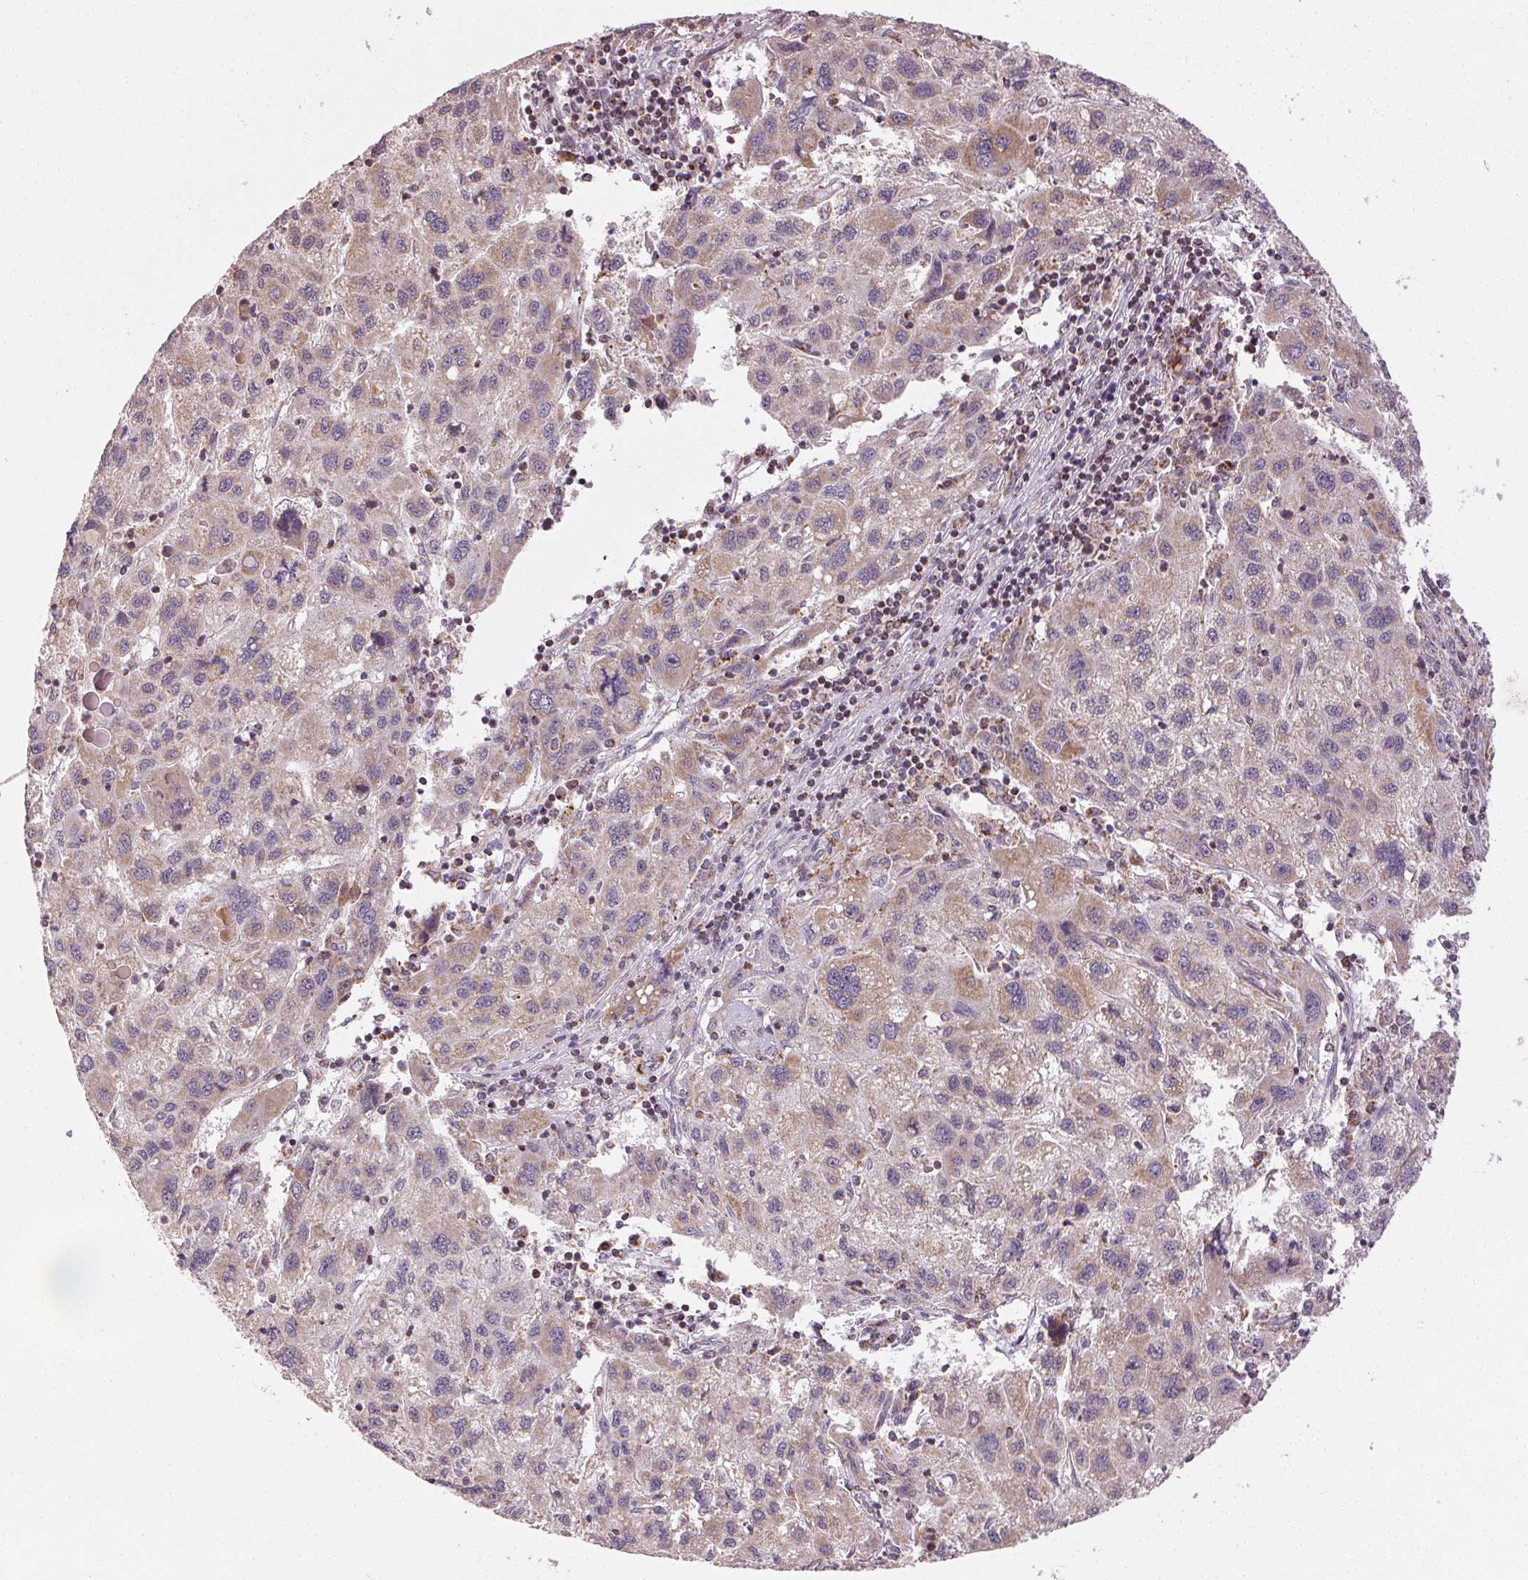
{"staining": {"intensity": "weak", "quantity": "25%-75%", "location": "cytoplasmic/membranous"}, "tissue": "liver cancer", "cell_type": "Tumor cells", "image_type": "cancer", "snomed": [{"axis": "morphology", "description": "Carcinoma, Hepatocellular, NOS"}, {"axis": "topography", "description": "Liver"}], "caption": "Liver cancer (hepatocellular carcinoma) stained with immunohistochemistry reveals weak cytoplasmic/membranous staining in approximately 25%-75% of tumor cells. The protein of interest is shown in brown color, while the nuclei are stained blue.", "gene": "CLASP1", "patient": {"sex": "female", "age": 77}}